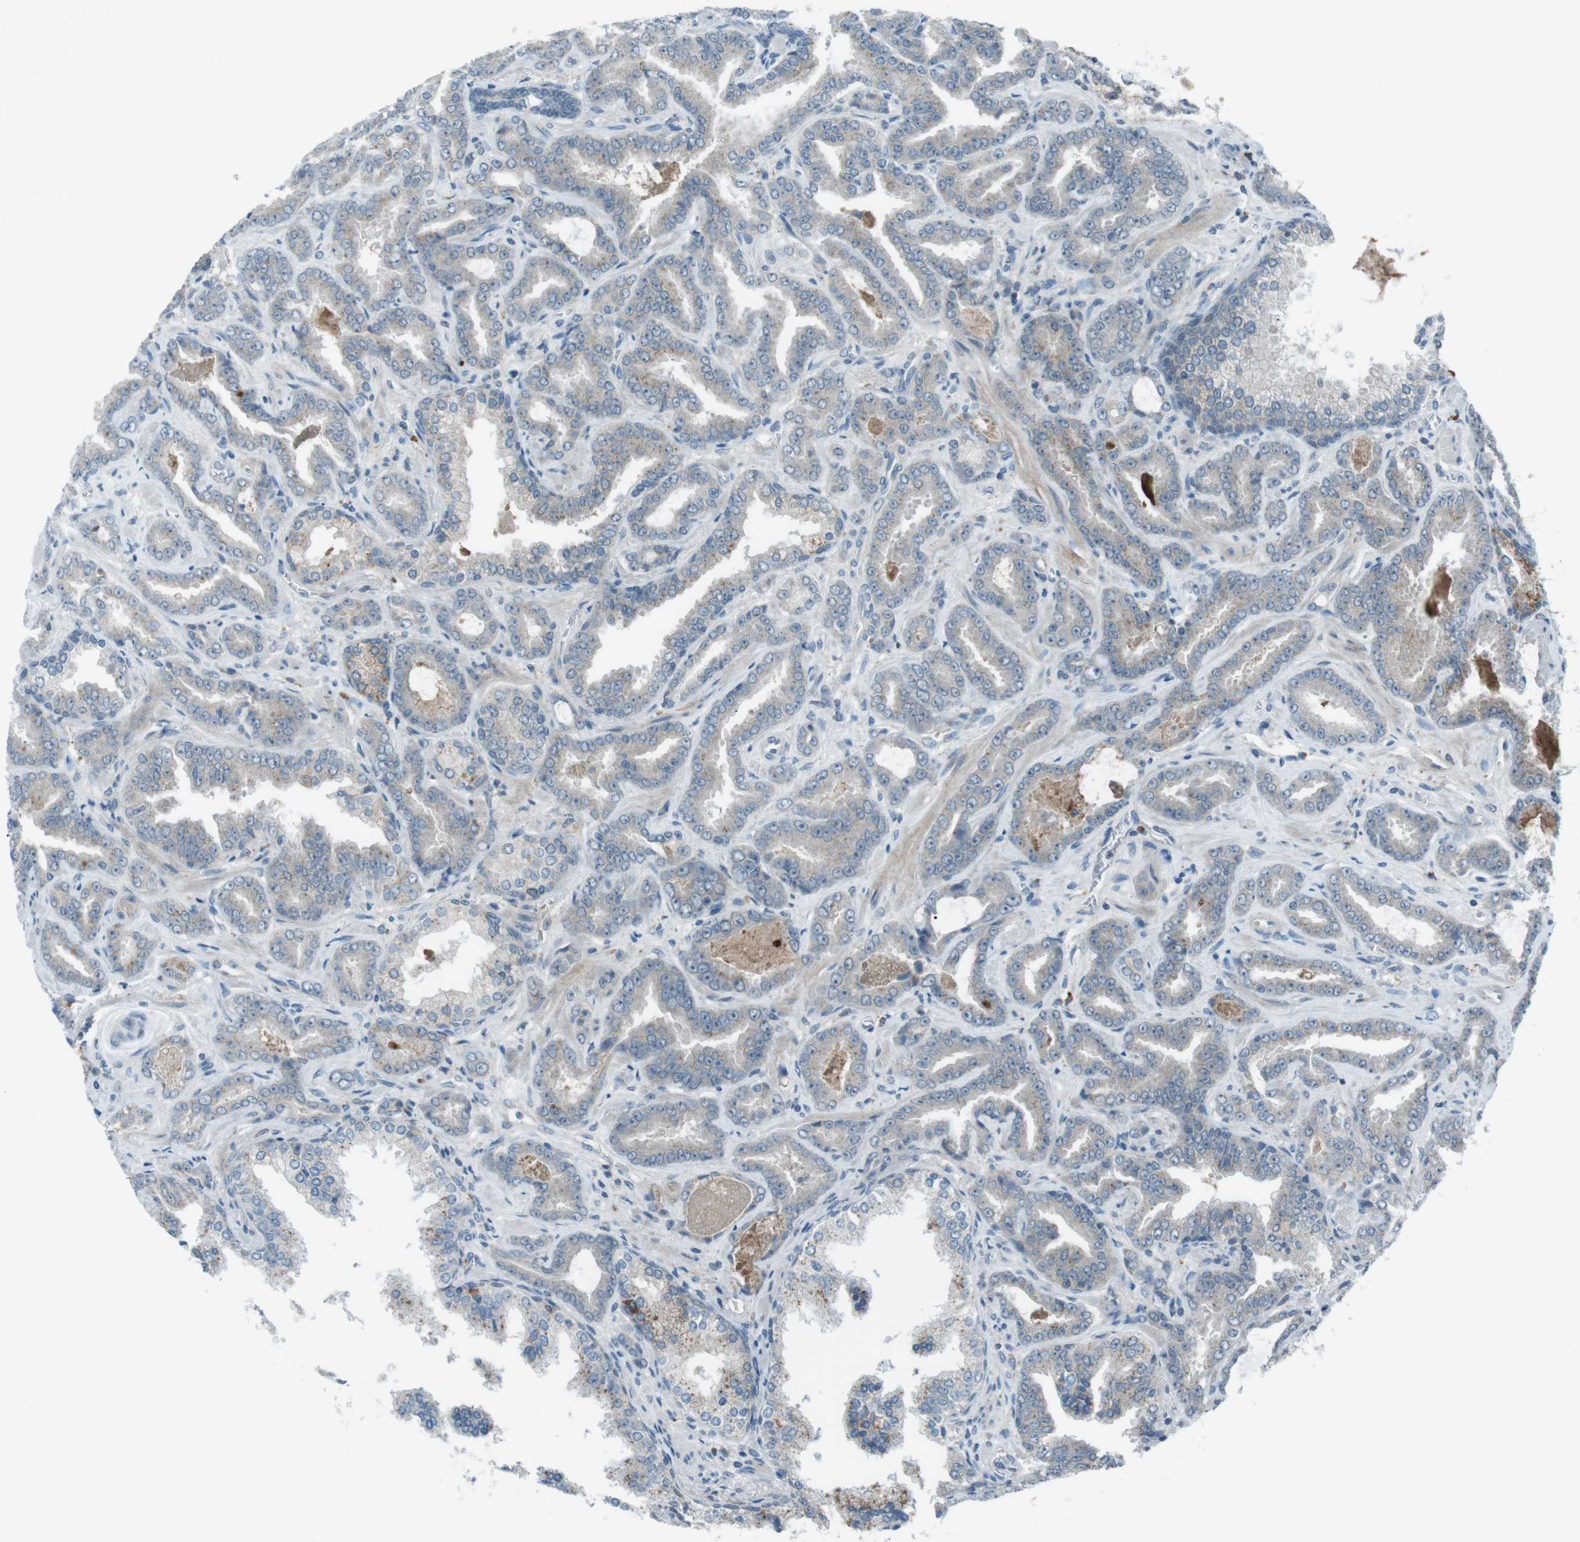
{"staining": {"intensity": "negative", "quantity": "none", "location": "none"}, "tissue": "prostate cancer", "cell_type": "Tumor cells", "image_type": "cancer", "snomed": [{"axis": "morphology", "description": "Adenocarcinoma, Low grade"}, {"axis": "topography", "description": "Prostate"}], "caption": "The image shows no significant positivity in tumor cells of prostate low-grade adenocarcinoma. Brightfield microscopy of immunohistochemistry (IHC) stained with DAB (brown) and hematoxylin (blue), captured at high magnification.", "gene": "FCRLA", "patient": {"sex": "male", "age": 60}}